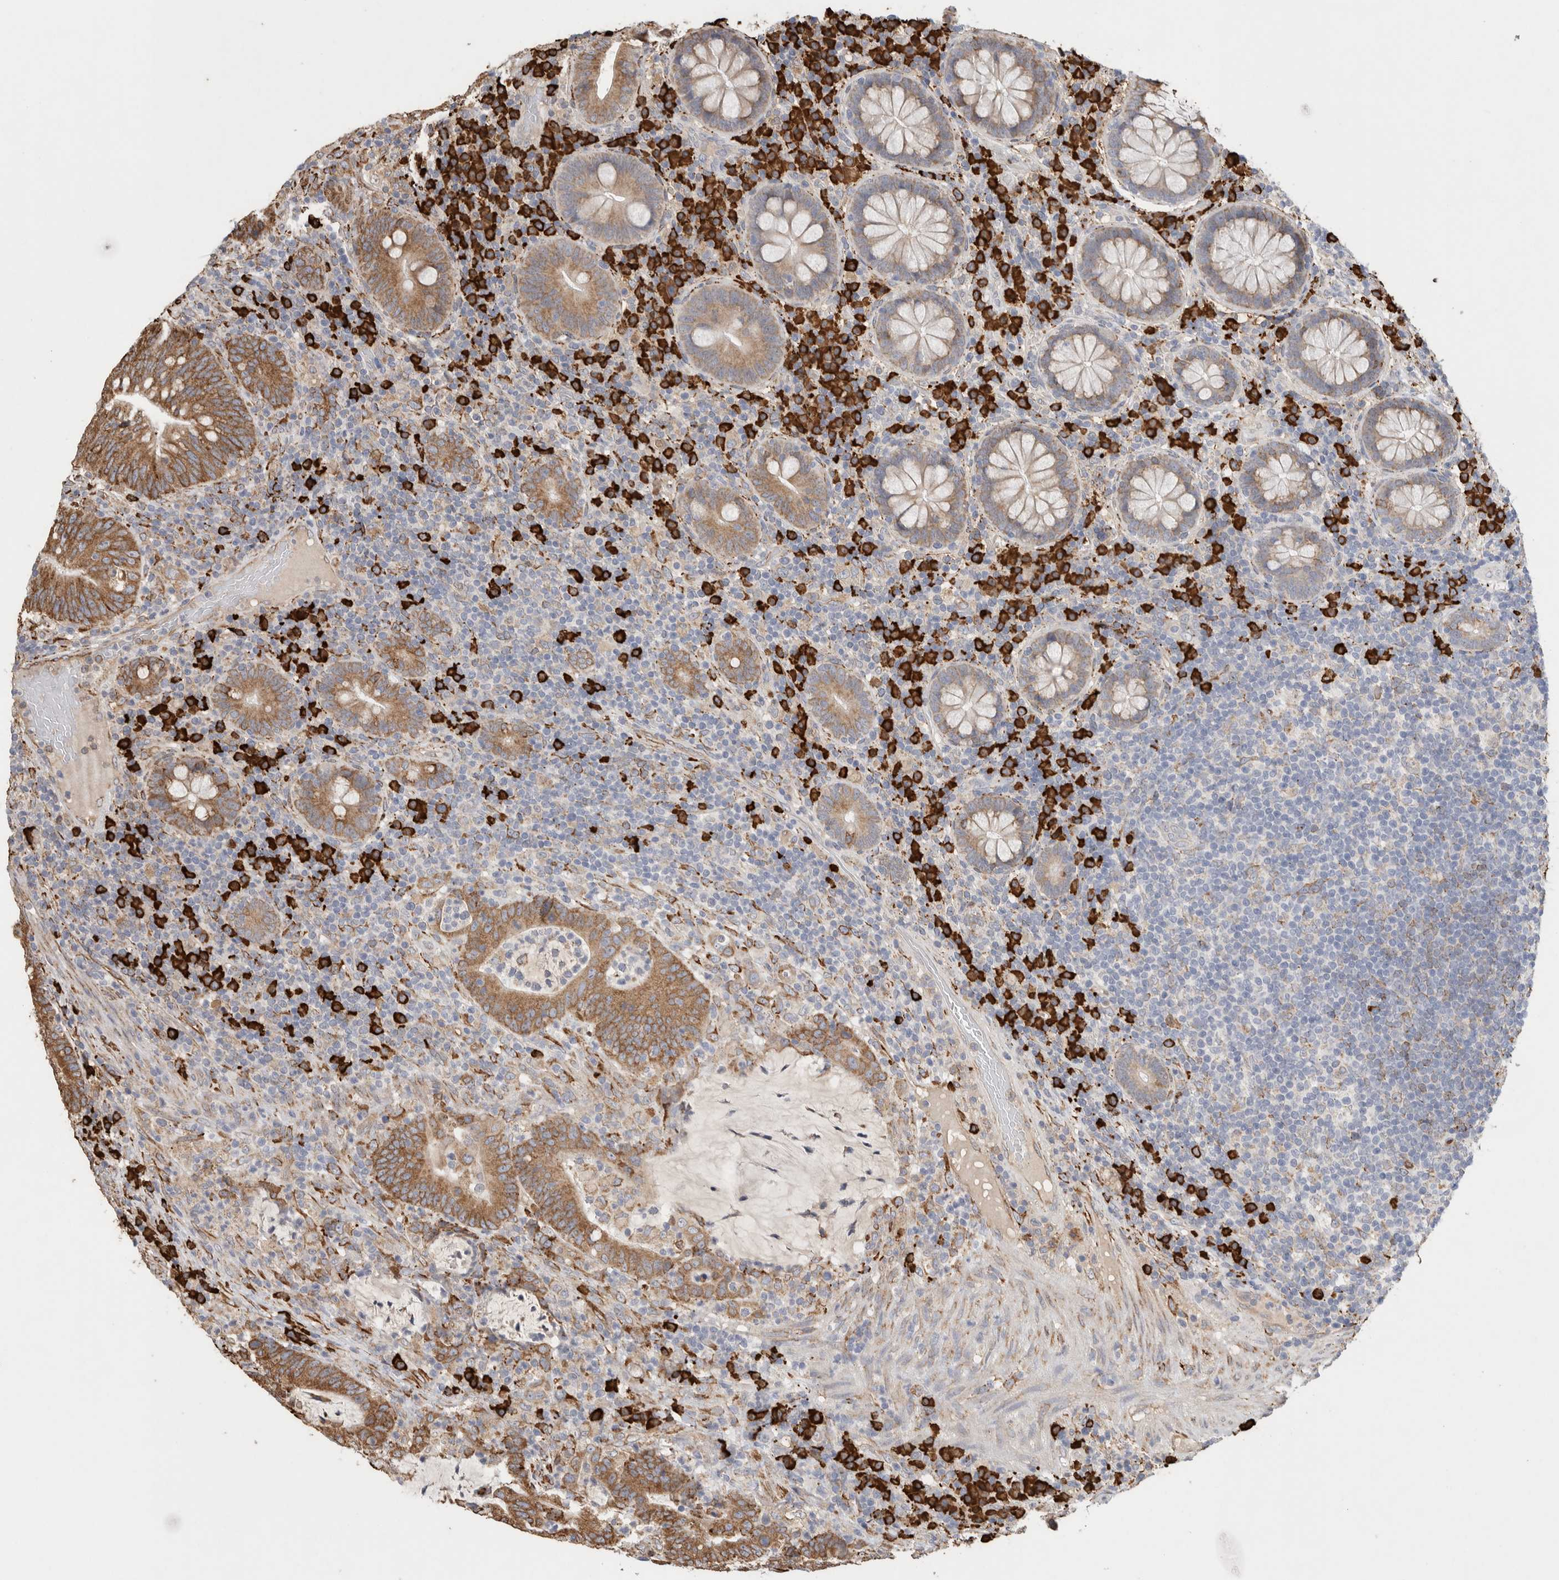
{"staining": {"intensity": "moderate", "quantity": ">75%", "location": "cytoplasmic/membranous"}, "tissue": "colorectal cancer", "cell_type": "Tumor cells", "image_type": "cancer", "snomed": [{"axis": "morphology", "description": "Adenocarcinoma, NOS"}, {"axis": "topography", "description": "Colon"}], "caption": "Adenocarcinoma (colorectal) stained with a brown dye exhibits moderate cytoplasmic/membranous positive expression in about >75% of tumor cells.", "gene": "BLOC1S5", "patient": {"sex": "female", "age": 66}}